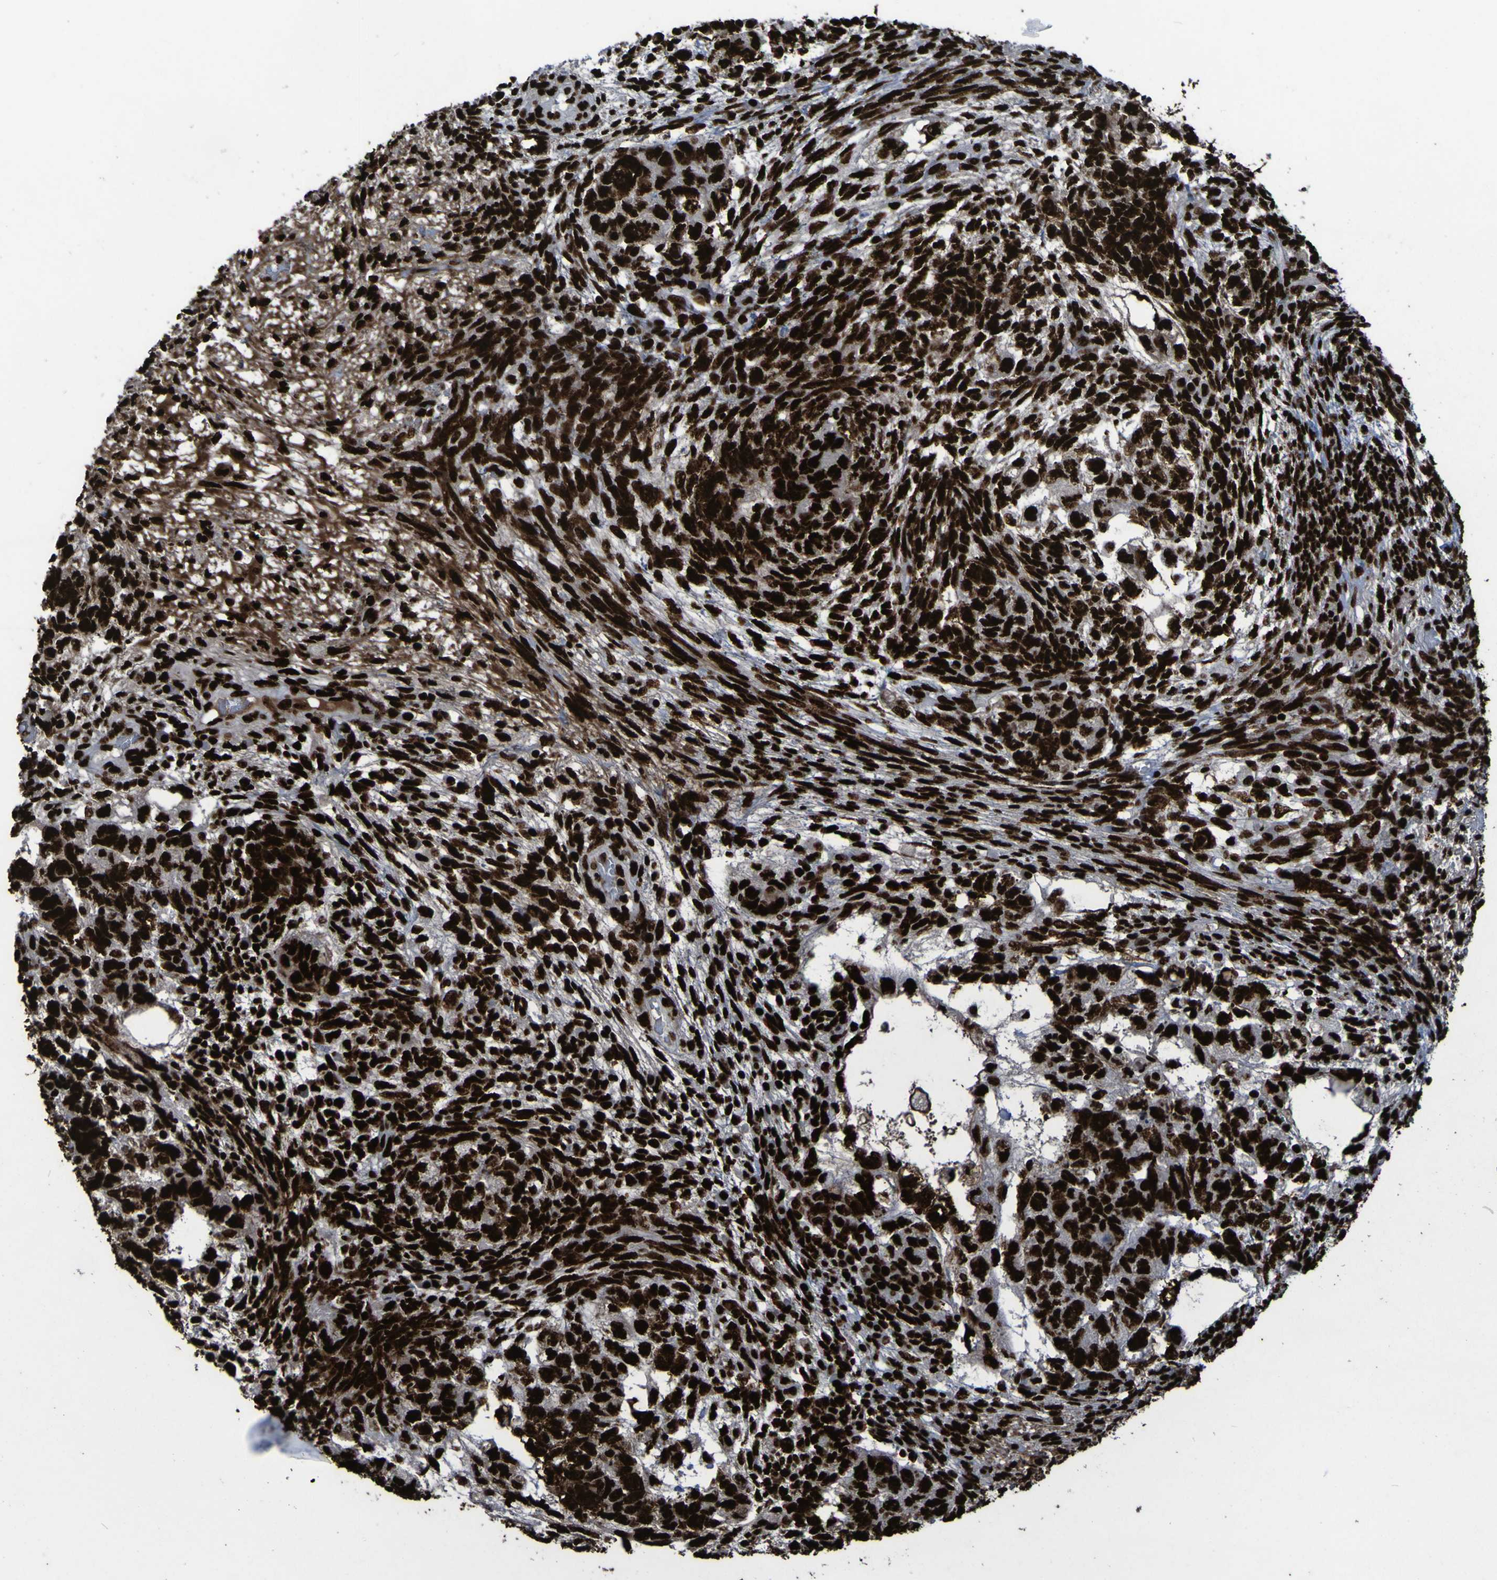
{"staining": {"intensity": "strong", "quantity": ">75%", "location": "nuclear"}, "tissue": "testis cancer", "cell_type": "Tumor cells", "image_type": "cancer", "snomed": [{"axis": "morphology", "description": "Normal tissue, NOS"}, {"axis": "morphology", "description": "Carcinoma, Embryonal, NOS"}, {"axis": "topography", "description": "Testis"}], "caption": "Testis cancer (embryonal carcinoma) stained with immunohistochemistry (IHC) demonstrates strong nuclear staining in about >75% of tumor cells.", "gene": "NPM1", "patient": {"sex": "male", "age": 36}}